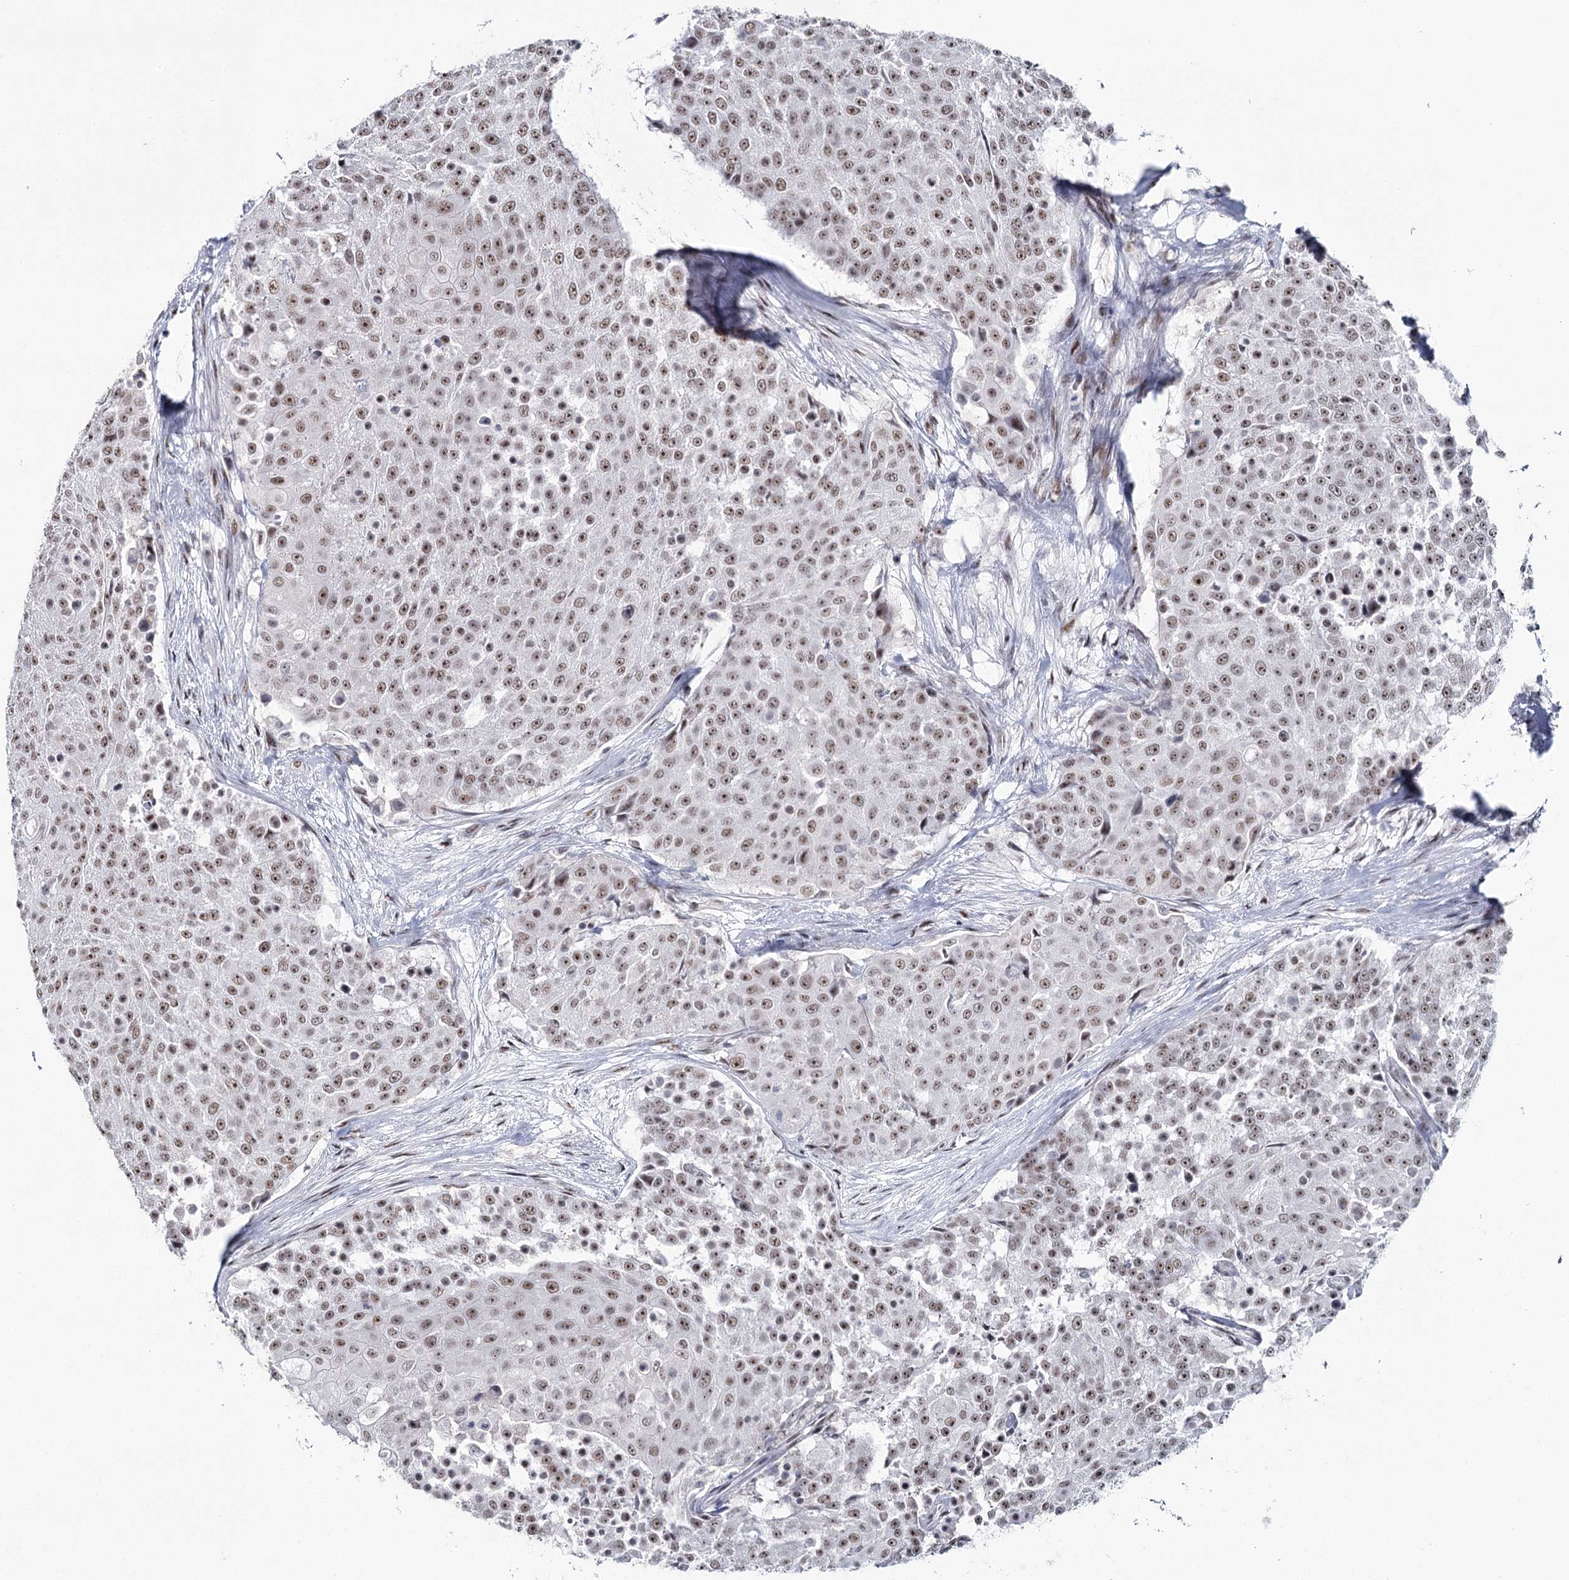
{"staining": {"intensity": "strong", "quantity": ">75%", "location": "nuclear"}, "tissue": "urothelial cancer", "cell_type": "Tumor cells", "image_type": "cancer", "snomed": [{"axis": "morphology", "description": "Urothelial carcinoma, High grade"}, {"axis": "topography", "description": "Urinary bladder"}], "caption": "High-grade urothelial carcinoma stained with a brown dye demonstrates strong nuclear positive staining in about >75% of tumor cells.", "gene": "SCAF8", "patient": {"sex": "female", "age": 63}}